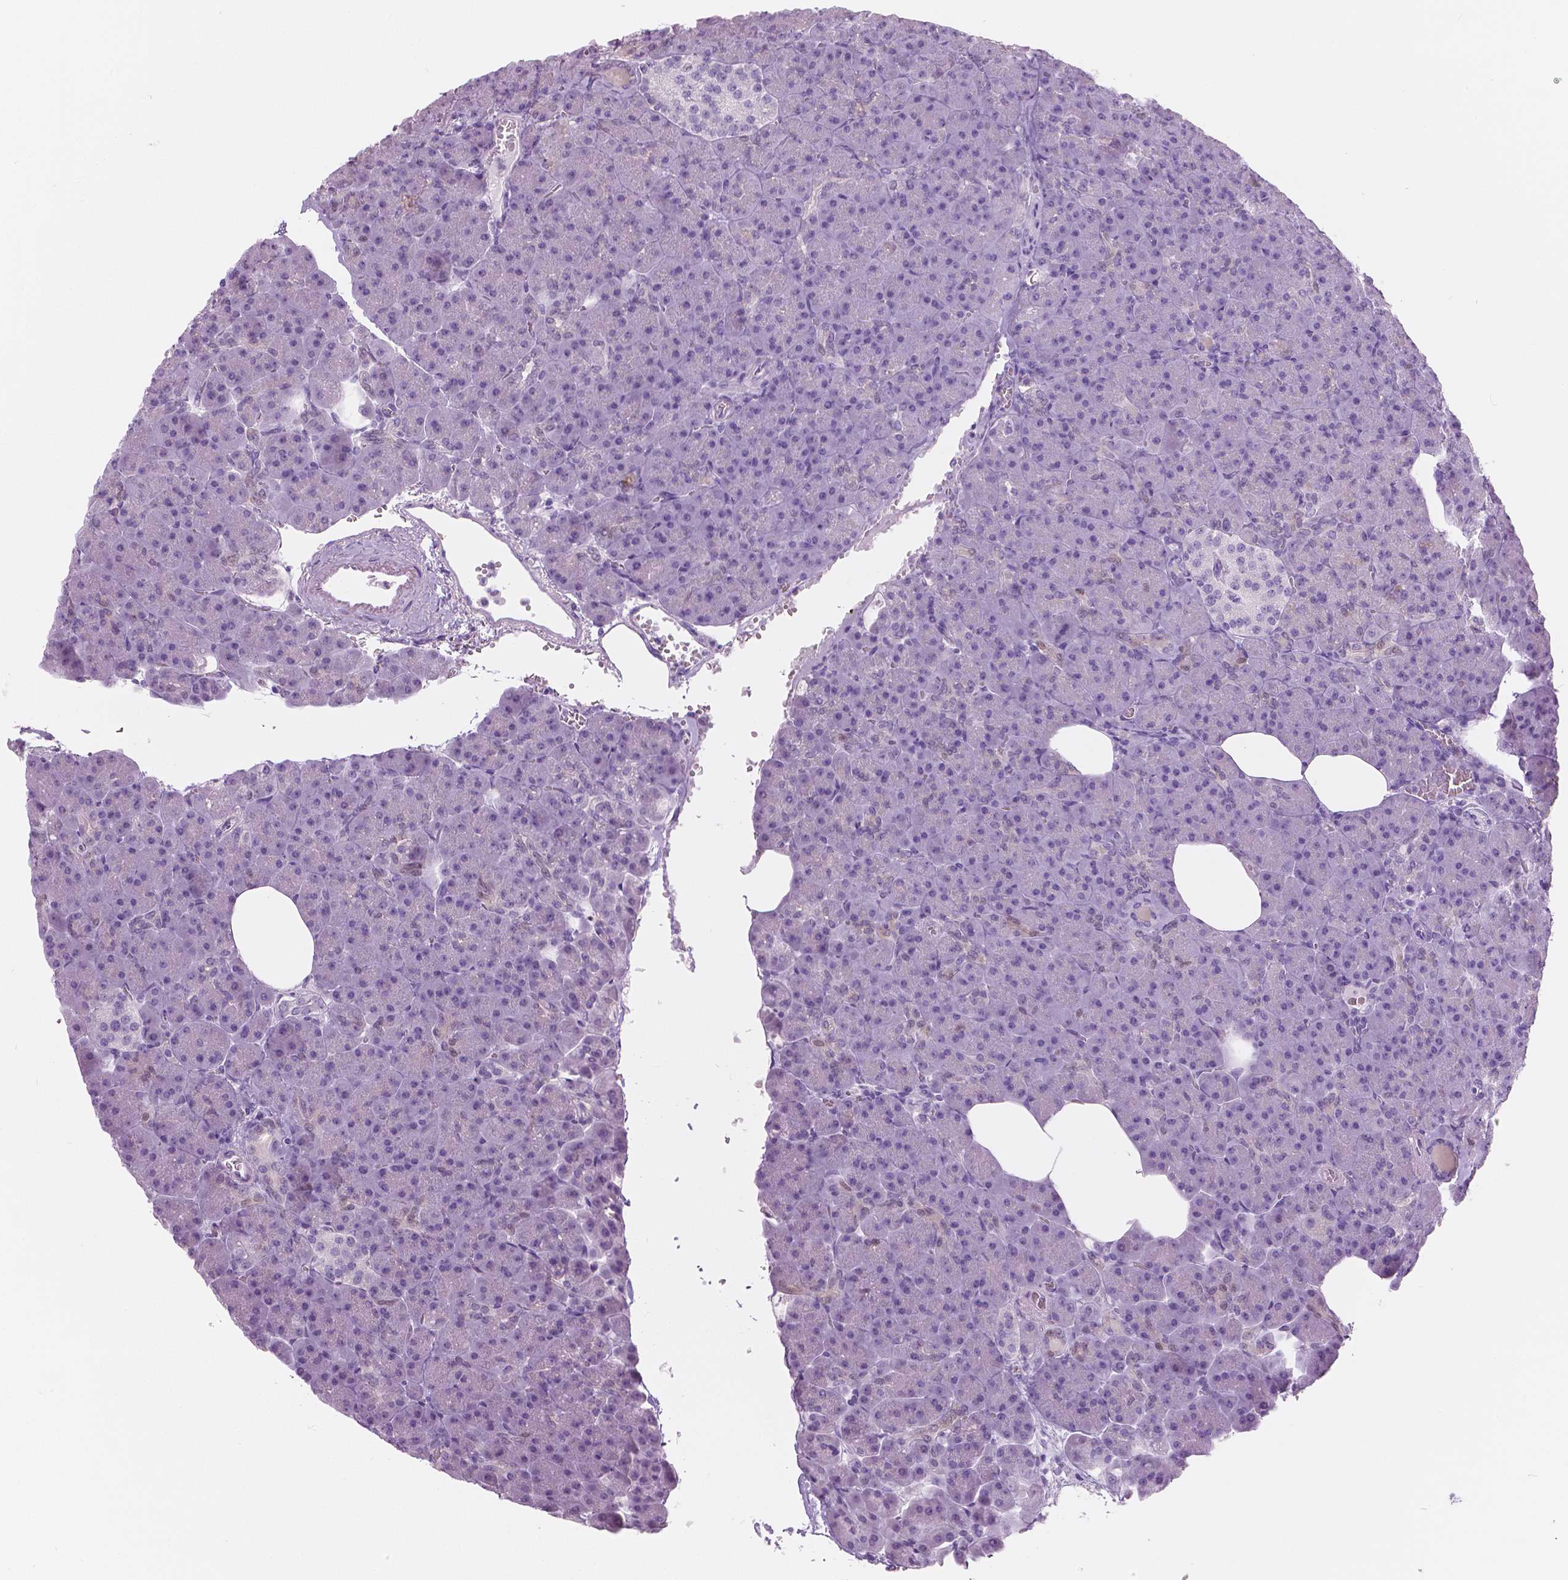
{"staining": {"intensity": "negative", "quantity": "none", "location": "none"}, "tissue": "pancreas", "cell_type": "Exocrine glandular cells", "image_type": "normal", "snomed": [{"axis": "morphology", "description": "Normal tissue, NOS"}, {"axis": "topography", "description": "Pancreas"}], "caption": "The photomicrograph exhibits no staining of exocrine glandular cells in benign pancreas.", "gene": "SFTPD", "patient": {"sex": "female", "age": 74}}